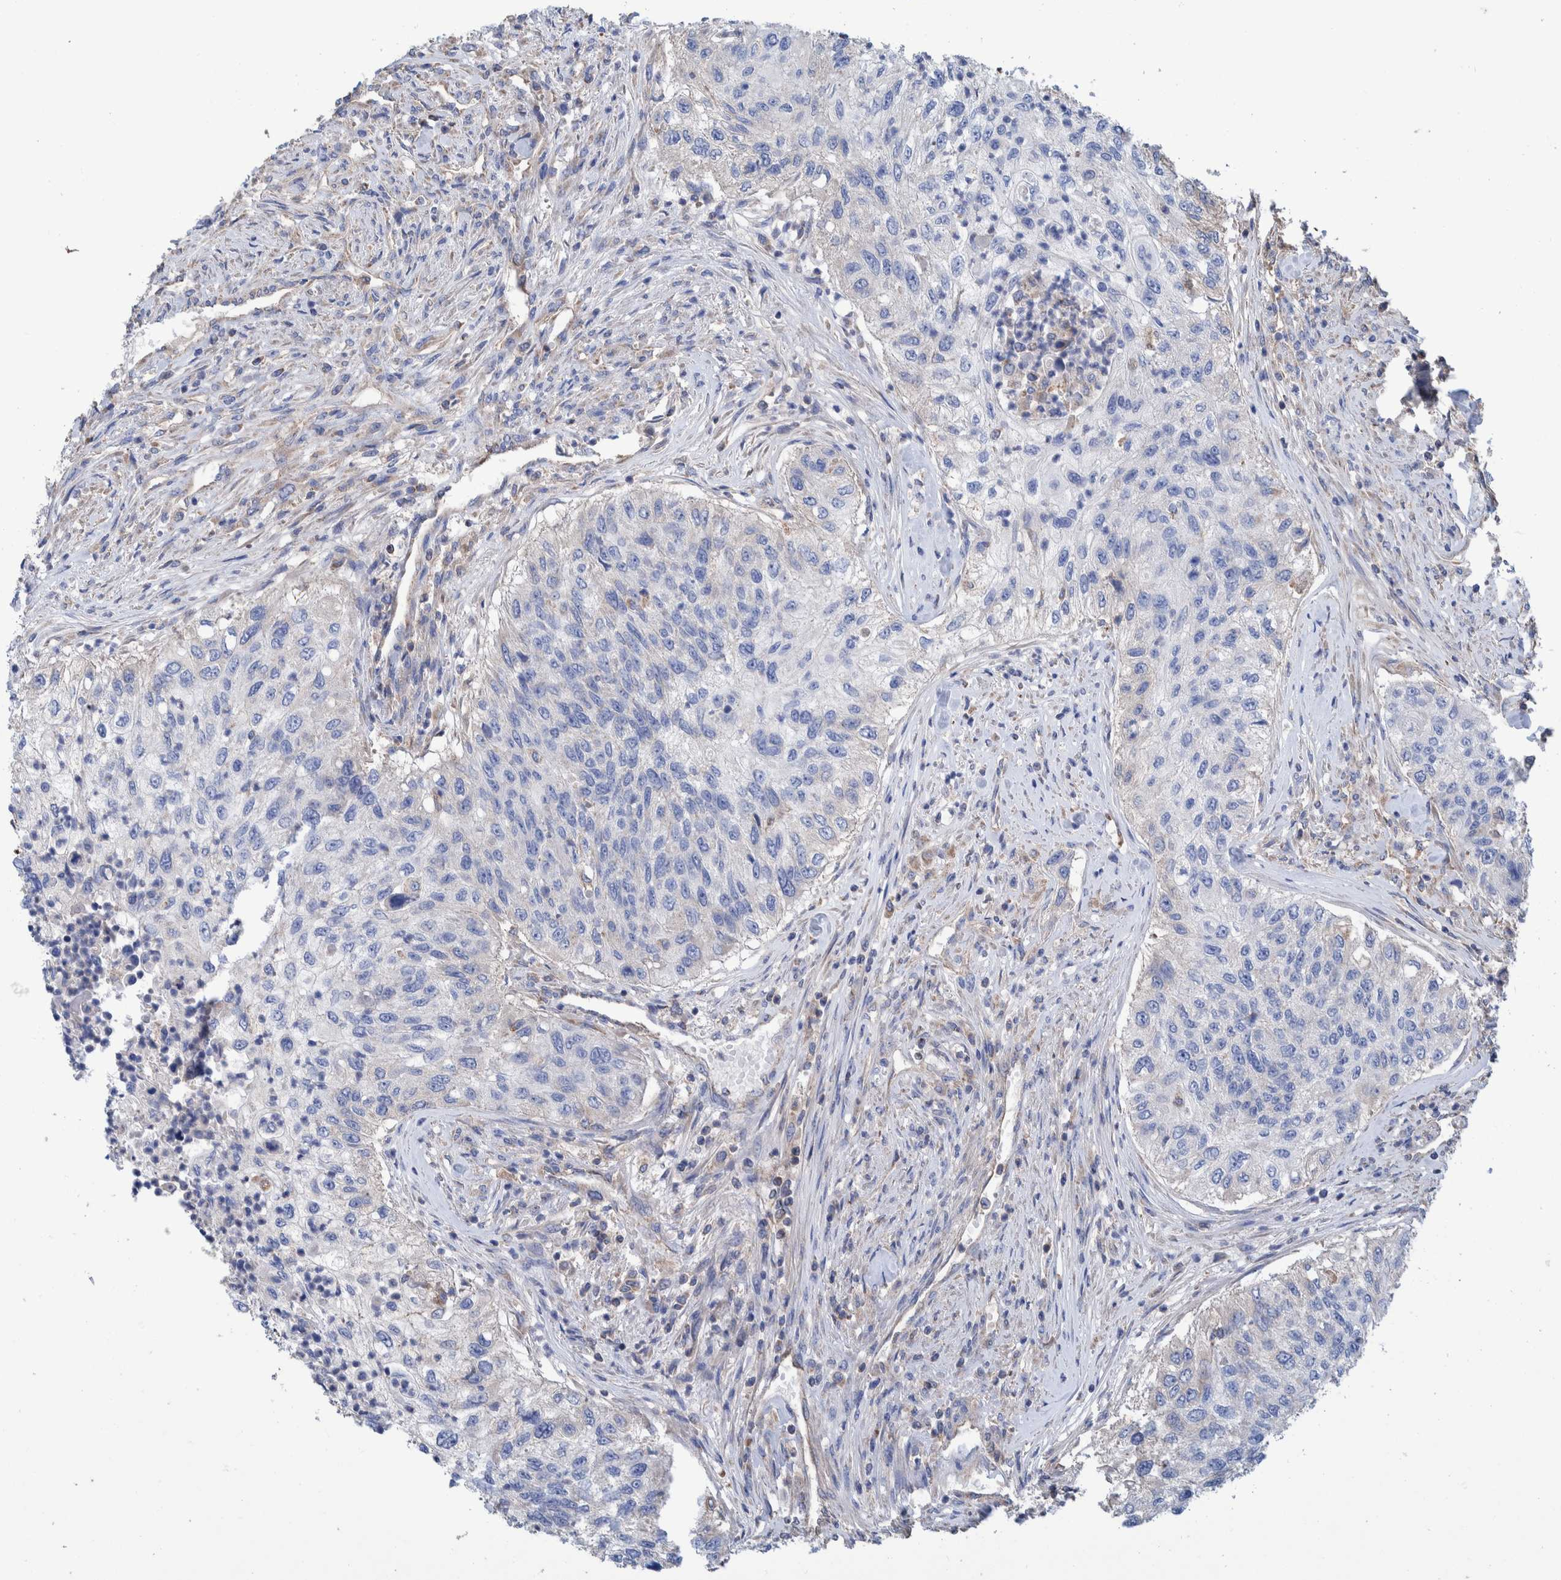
{"staining": {"intensity": "negative", "quantity": "none", "location": "none"}, "tissue": "urothelial cancer", "cell_type": "Tumor cells", "image_type": "cancer", "snomed": [{"axis": "morphology", "description": "Urothelial carcinoma, High grade"}, {"axis": "topography", "description": "Urinary bladder"}], "caption": "There is no significant positivity in tumor cells of urothelial carcinoma (high-grade).", "gene": "DECR1", "patient": {"sex": "female", "age": 60}}